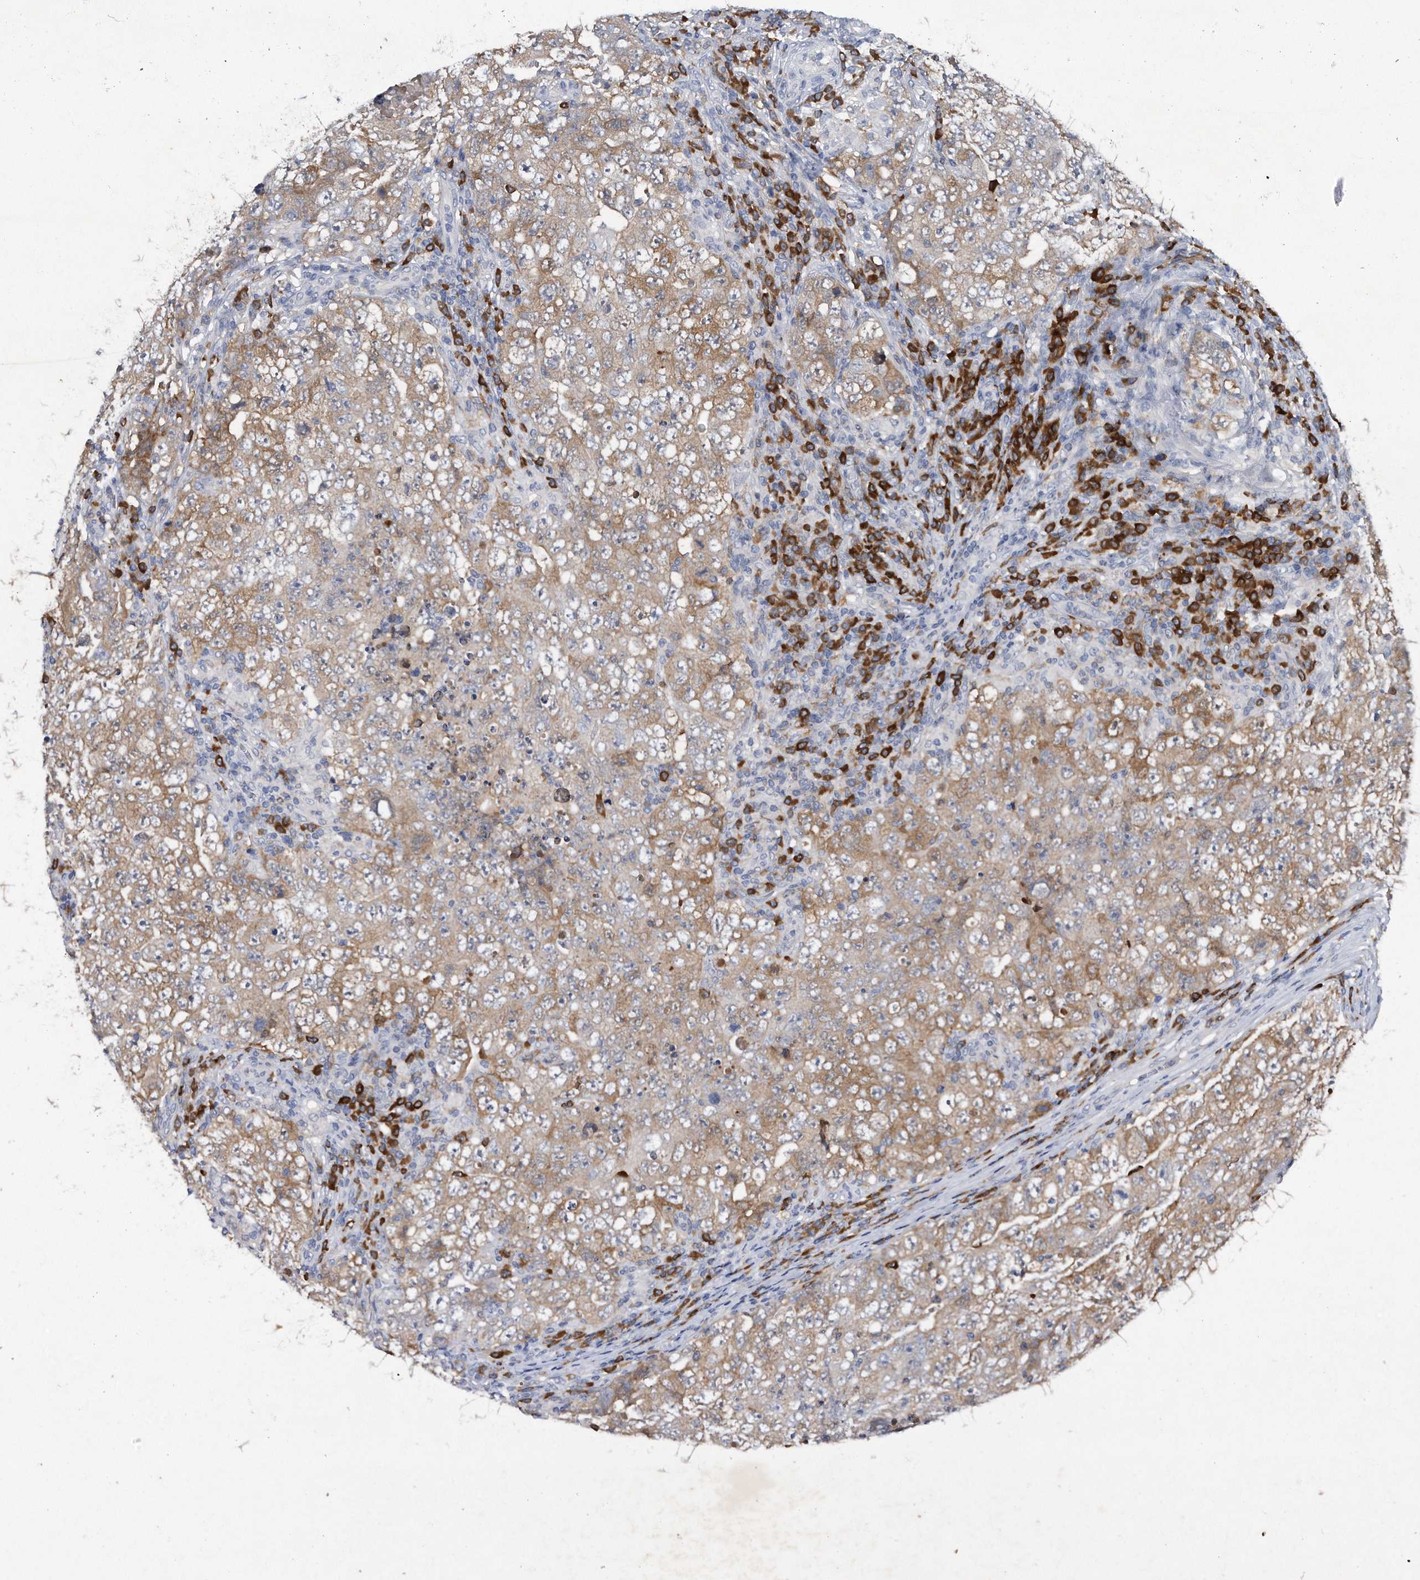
{"staining": {"intensity": "moderate", "quantity": "25%-75%", "location": "cytoplasmic/membranous"}, "tissue": "testis cancer", "cell_type": "Tumor cells", "image_type": "cancer", "snomed": [{"axis": "morphology", "description": "Carcinoma, Embryonal, NOS"}, {"axis": "topography", "description": "Testis"}], "caption": "Human testis cancer stained for a protein (brown) exhibits moderate cytoplasmic/membranous positive expression in approximately 25%-75% of tumor cells.", "gene": "ASNS", "patient": {"sex": "male", "age": 26}}